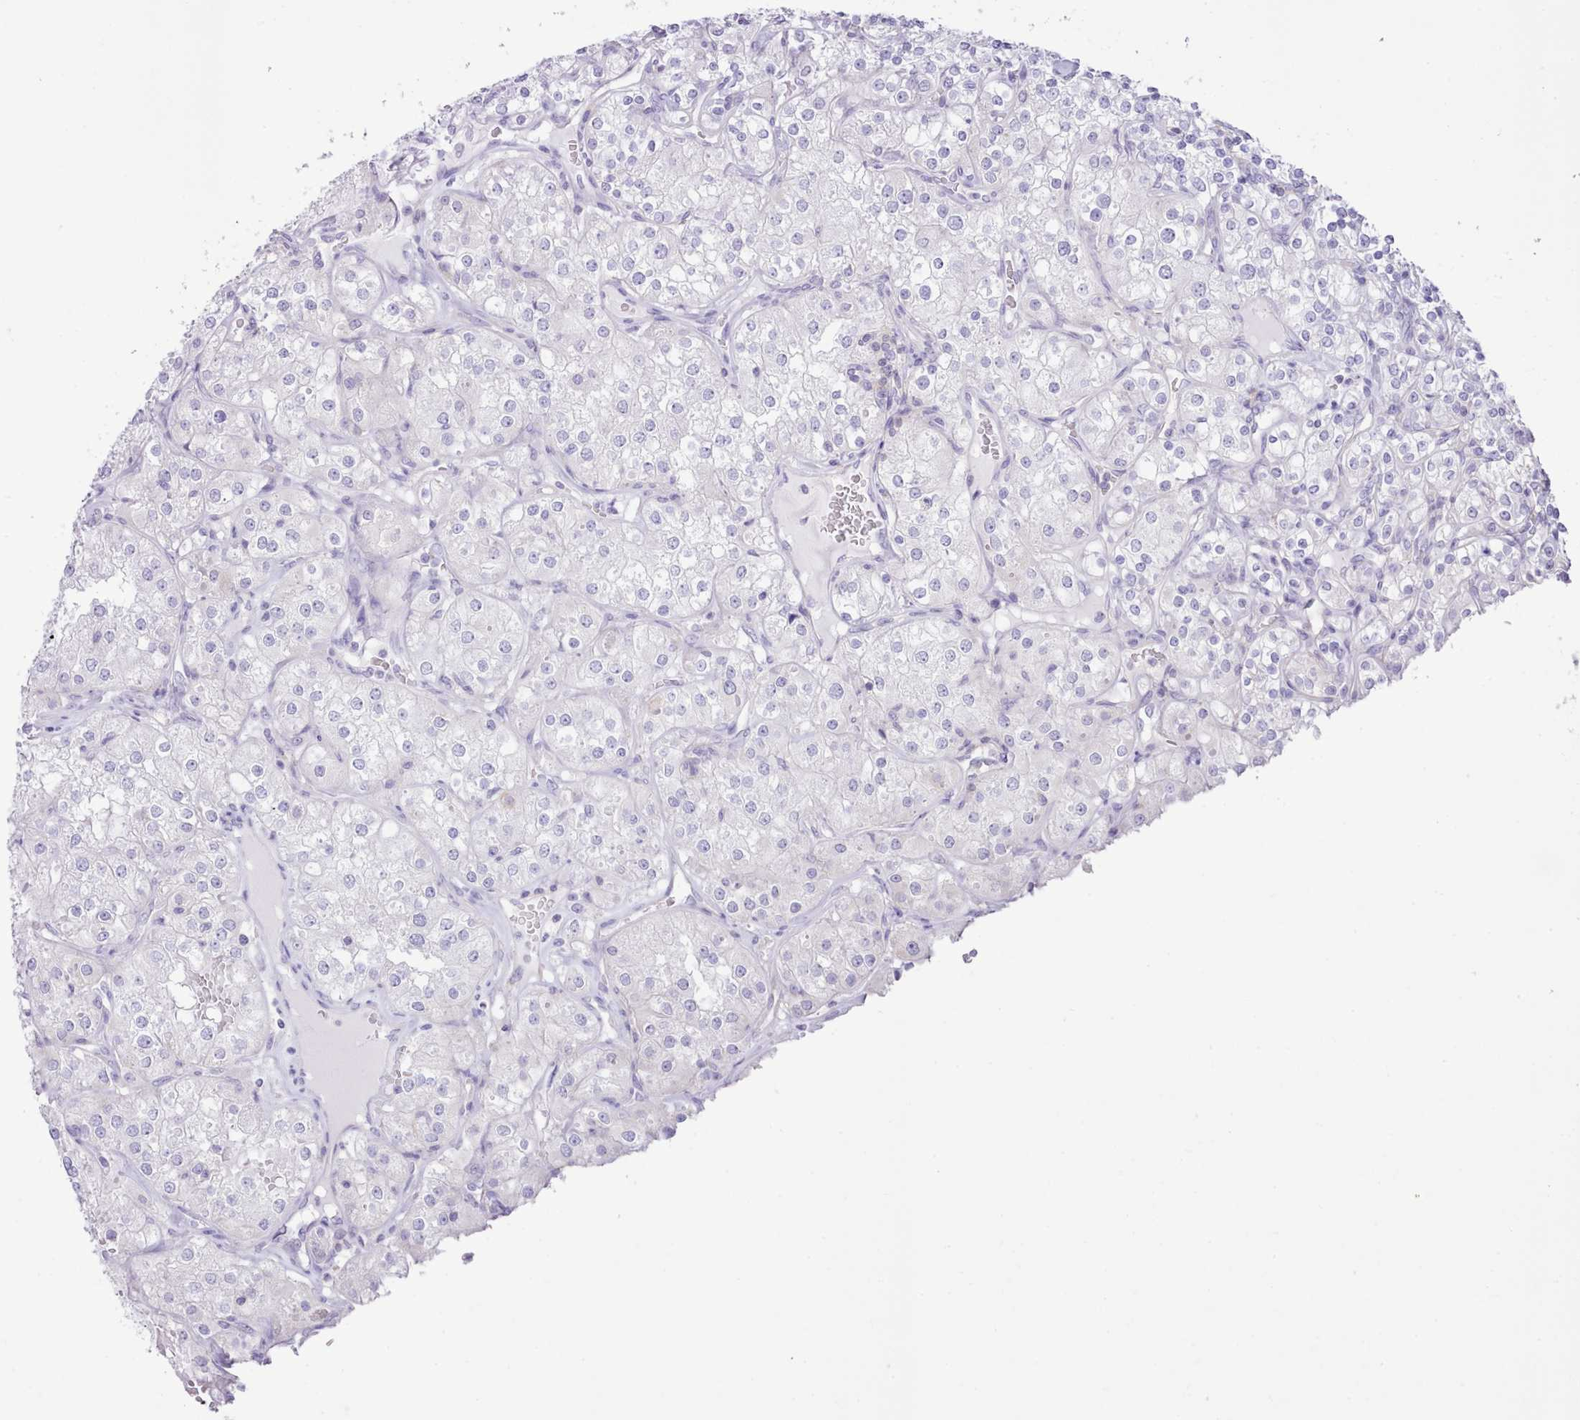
{"staining": {"intensity": "negative", "quantity": "none", "location": "none"}, "tissue": "renal cancer", "cell_type": "Tumor cells", "image_type": "cancer", "snomed": [{"axis": "morphology", "description": "Adenocarcinoma, NOS"}, {"axis": "topography", "description": "Kidney"}], "caption": "High power microscopy image of an IHC micrograph of renal cancer, revealing no significant expression in tumor cells.", "gene": "MDFI", "patient": {"sex": "male", "age": 77}}